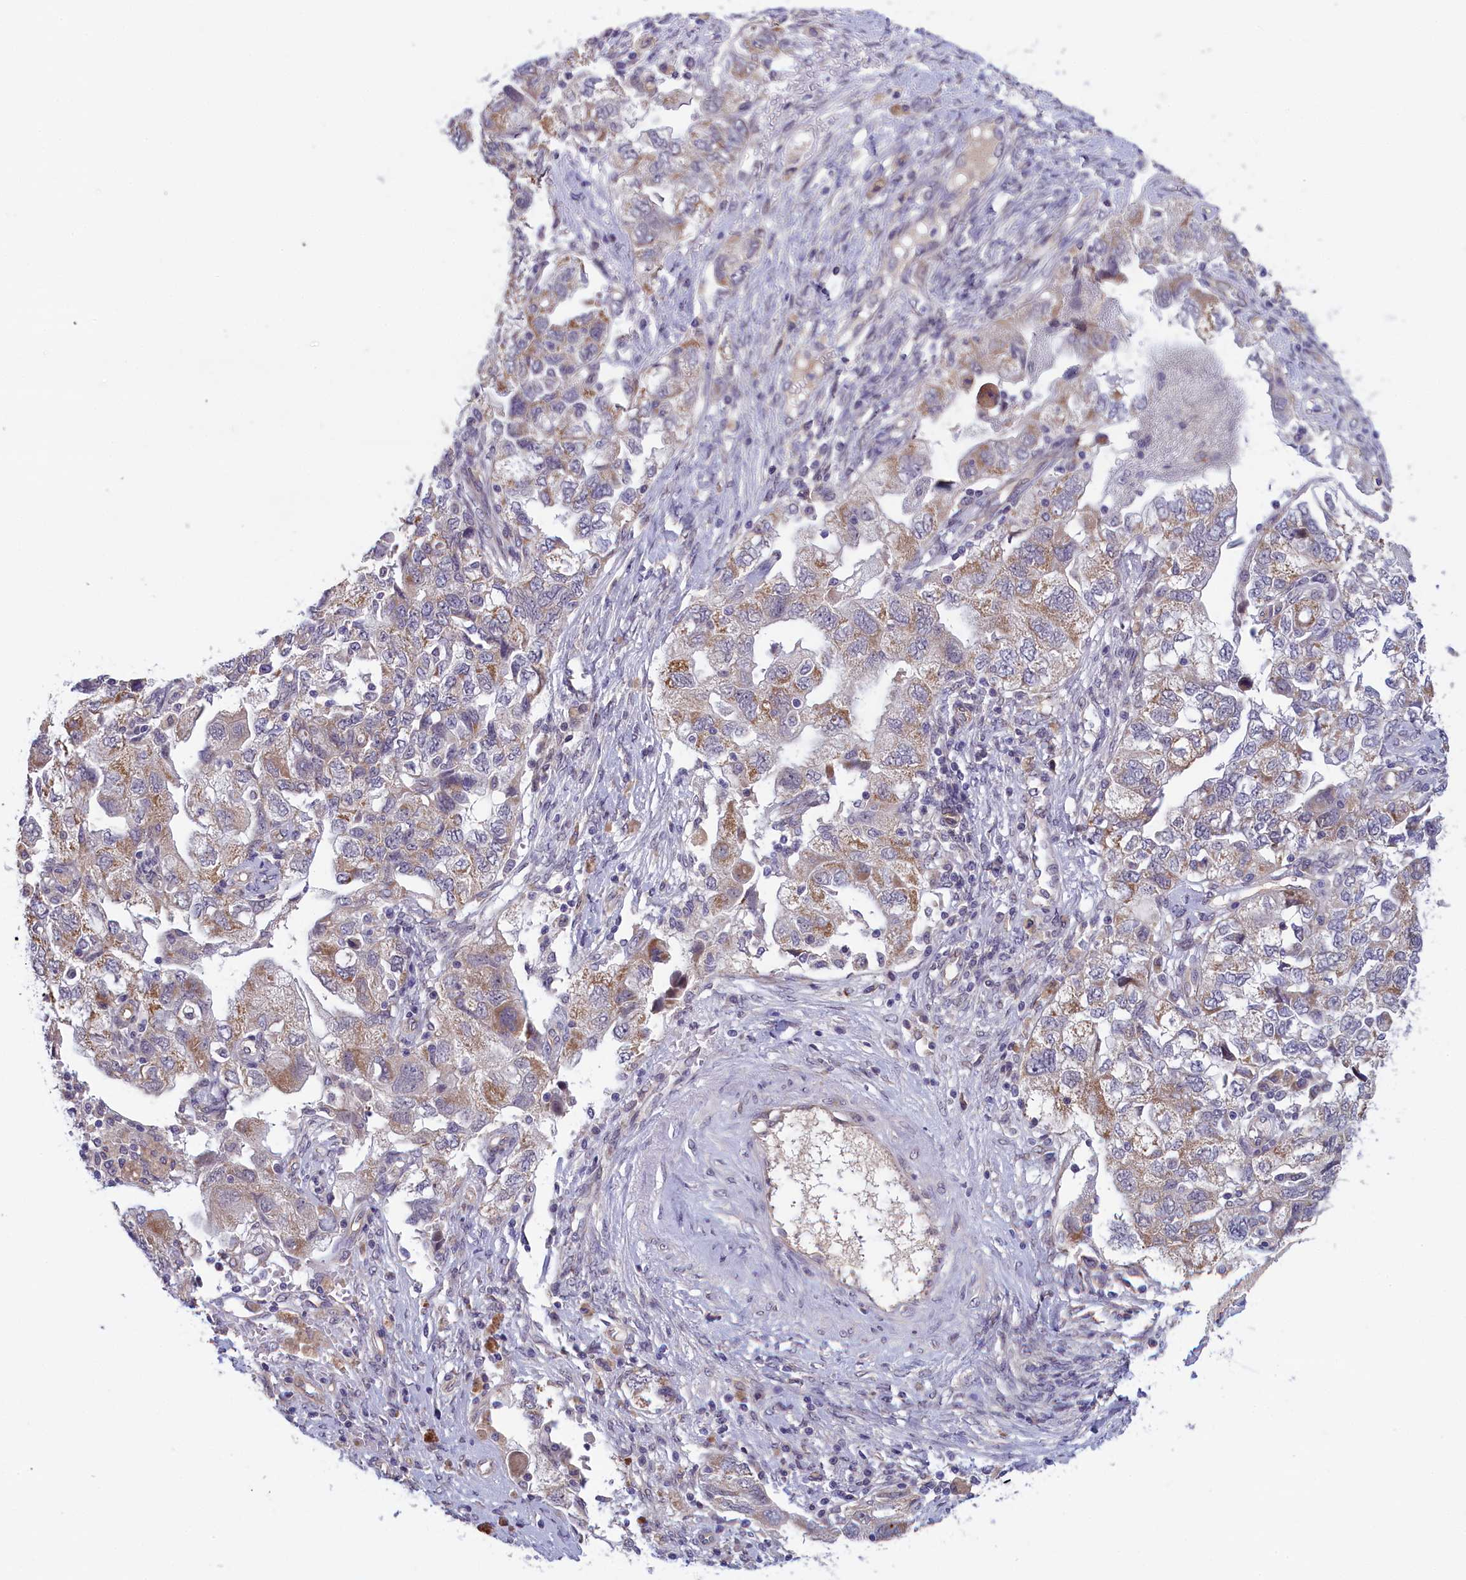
{"staining": {"intensity": "moderate", "quantity": "<25%", "location": "cytoplasmic/membranous"}, "tissue": "ovarian cancer", "cell_type": "Tumor cells", "image_type": "cancer", "snomed": [{"axis": "morphology", "description": "Carcinoma, NOS"}, {"axis": "morphology", "description": "Cystadenocarcinoma, serous, NOS"}, {"axis": "topography", "description": "Ovary"}], "caption": "The photomicrograph demonstrates staining of ovarian cancer (serous cystadenocarcinoma), revealing moderate cytoplasmic/membranous protein staining (brown color) within tumor cells.", "gene": "IGFALS", "patient": {"sex": "female", "age": 69}}